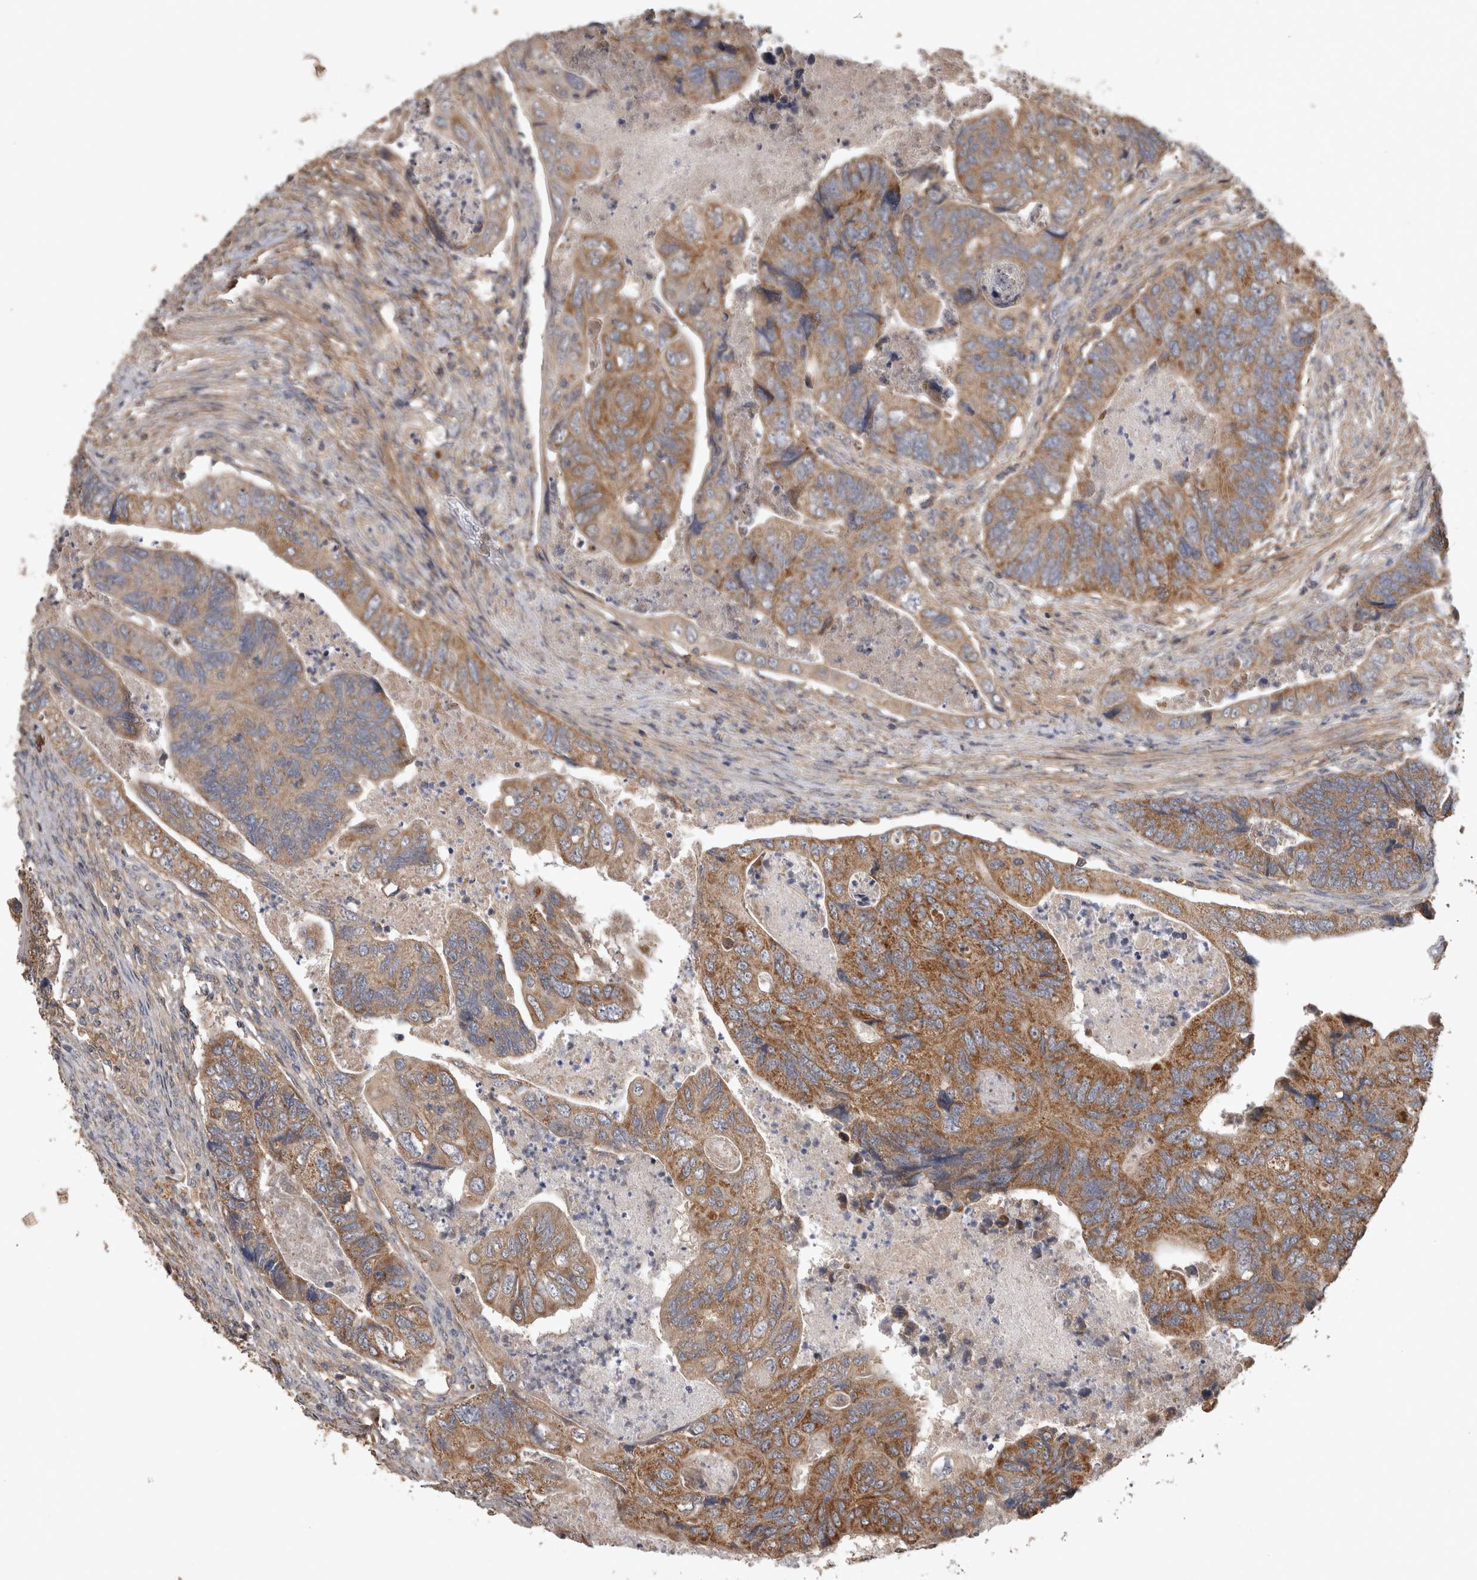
{"staining": {"intensity": "moderate", "quantity": ">75%", "location": "cytoplasmic/membranous"}, "tissue": "colorectal cancer", "cell_type": "Tumor cells", "image_type": "cancer", "snomed": [{"axis": "morphology", "description": "Adenocarcinoma, NOS"}, {"axis": "topography", "description": "Rectum"}], "caption": "A brown stain shows moderate cytoplasmic/membranous expression of a protein in human colorectal cancer tumor cells.", "gene": "TRMT61B", "patient": {"sex": "male", "age": 63}}